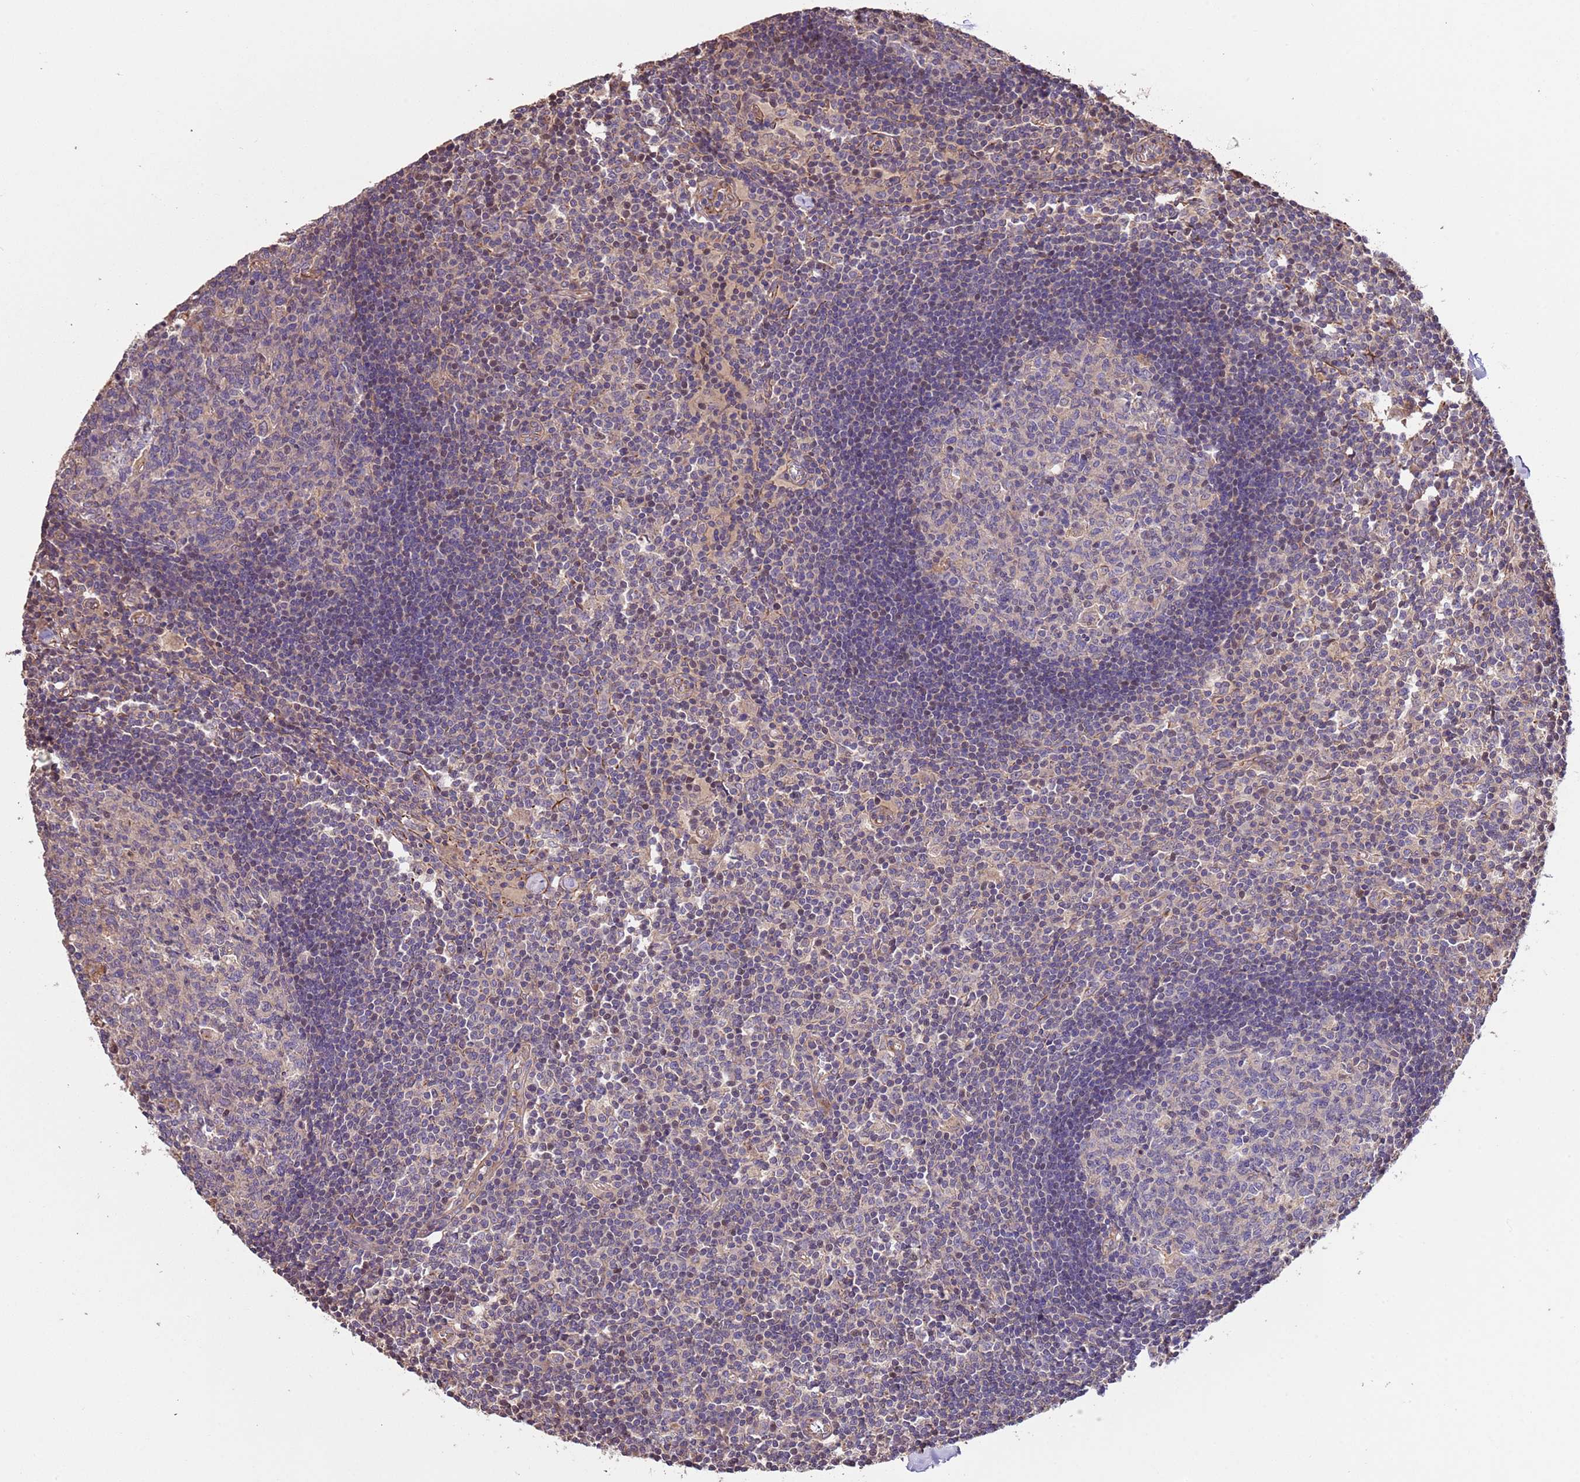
{"staining": {"intensity": "negative", "quantity": "none", "location": "none"}, "tissue": "lymph node", "cell_type": "Germinal center cells", "image_type": "normal", "snomed": [{"axis": "morphology", "description": "Normal tissue, NOS"}, {"axis": "topography", "description": "Lymph node"}], "caption": "Immunohistochemistry (IHC) of unremarkable human lymph node demonstrates no positivity in germinal center cells.", "gene": "FAM89B", "patient": {"sex": "female", "age": 55}}